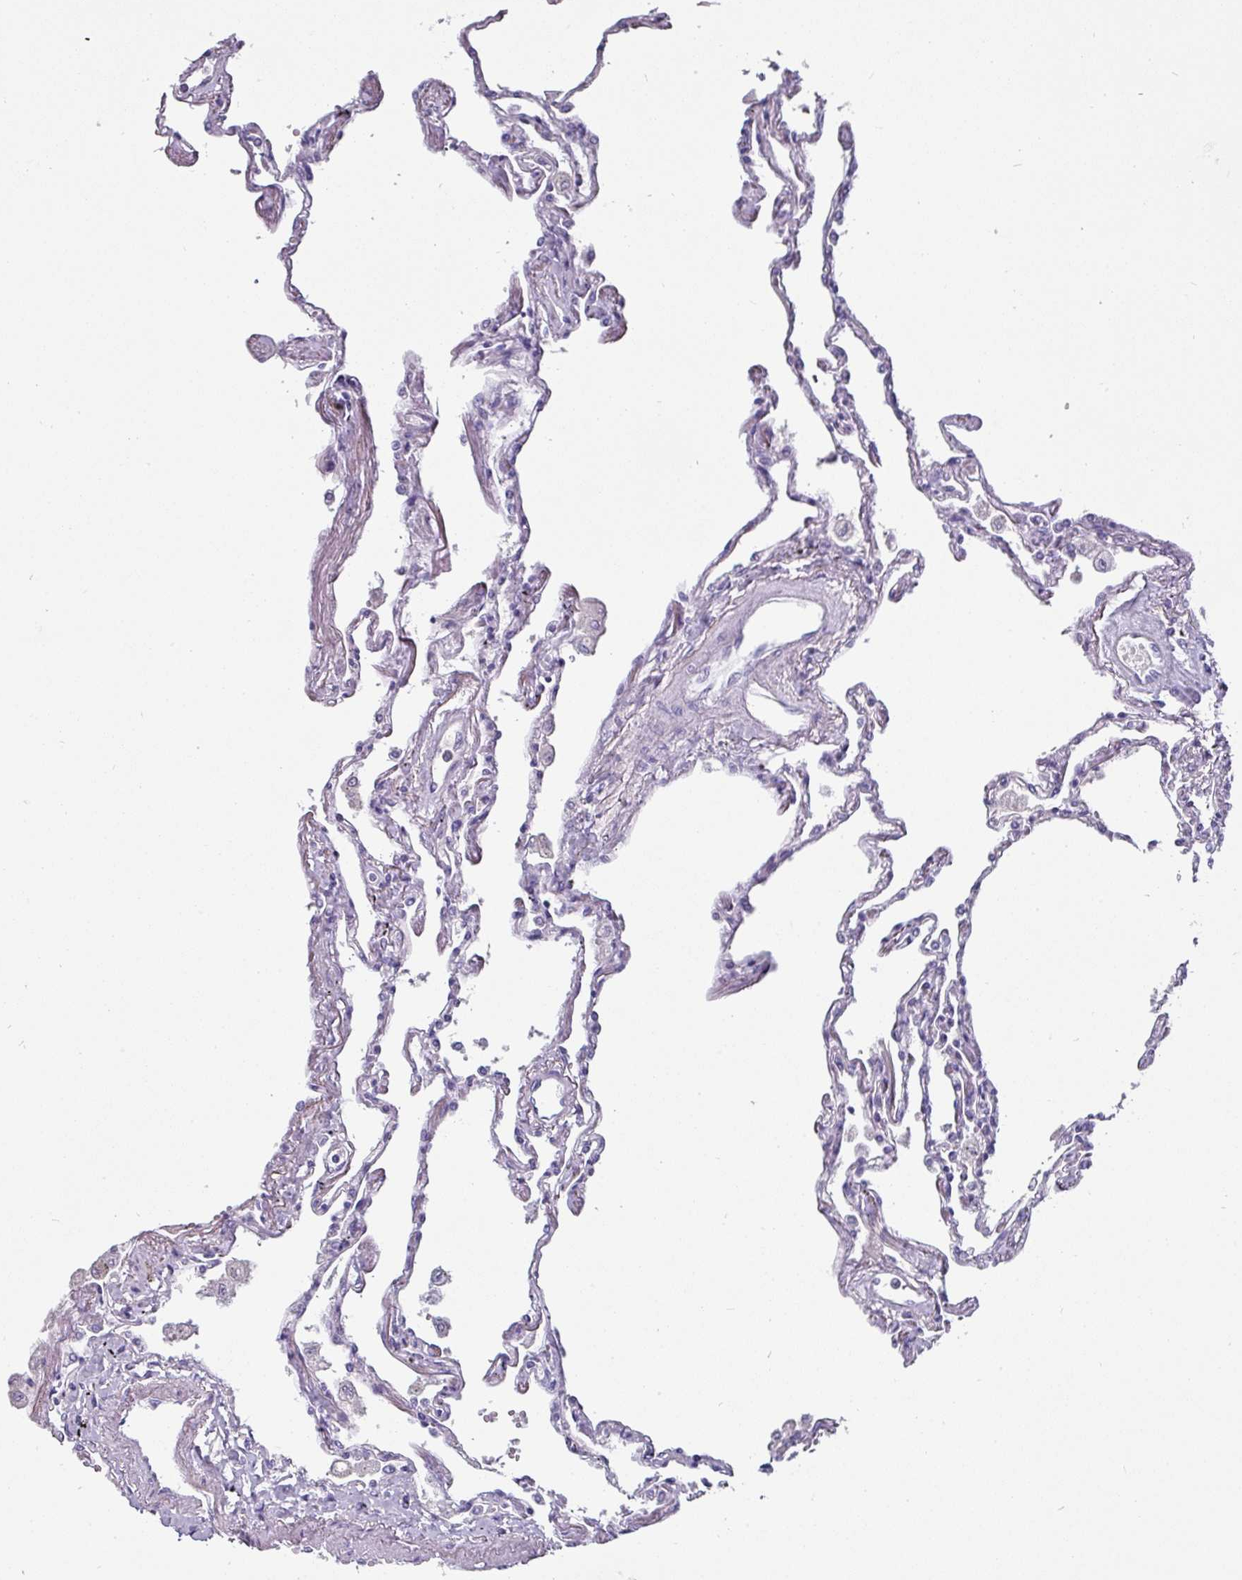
{"staining": {"intensity": "negative", "quantity": "none", "location": "none"}, "tissue": "lung", "cell_type": "Alveolar cells", "image_type": "normal", "snomed": [{"axis": "morphology", "description": "Normal tissue, NOS"}, {"axis": "topography", "description": "Lung"}], "caption": "IHC of normal lung displays no expression in alveolar cells.", "gene": "EYA3", "patient": {"sex": "female", "age": 67}}